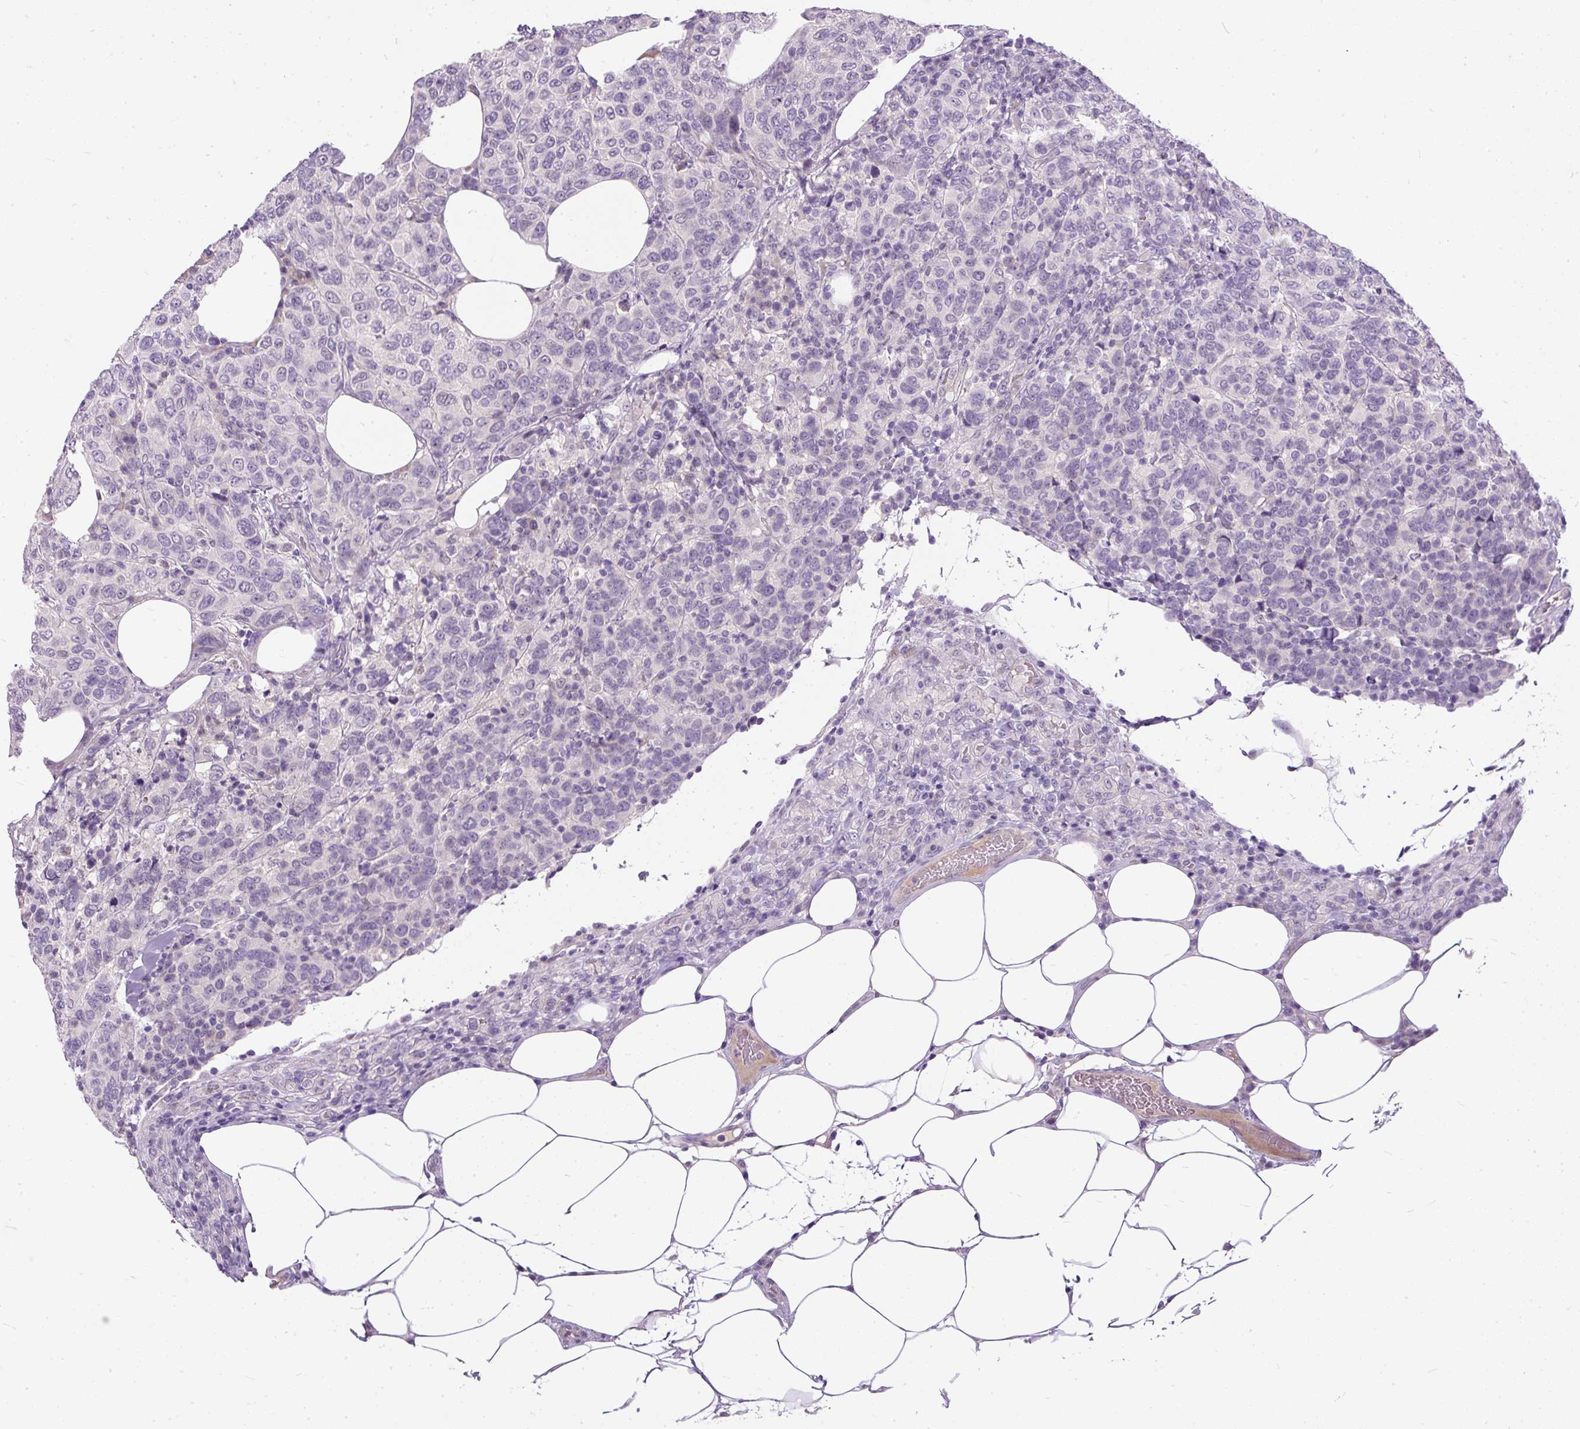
{"staining": {"intensity": "negative", "quantity": "none", "location": "none"}, "tissue": "breast cancer", "cell_type": "Tumor cells", "image_type": "cancer", "snomed": [{"axis": "morphology", "description": "Duct carcinoma"}, {"axis": "topography", "description": "Breast"}], "caption": "Histopathology image shows no protein staining in tumor cells of breast intraductal carcinoma tissue.", "gene": "KRTAP20-3", "patient": {"sex": "female", "age": 55}}